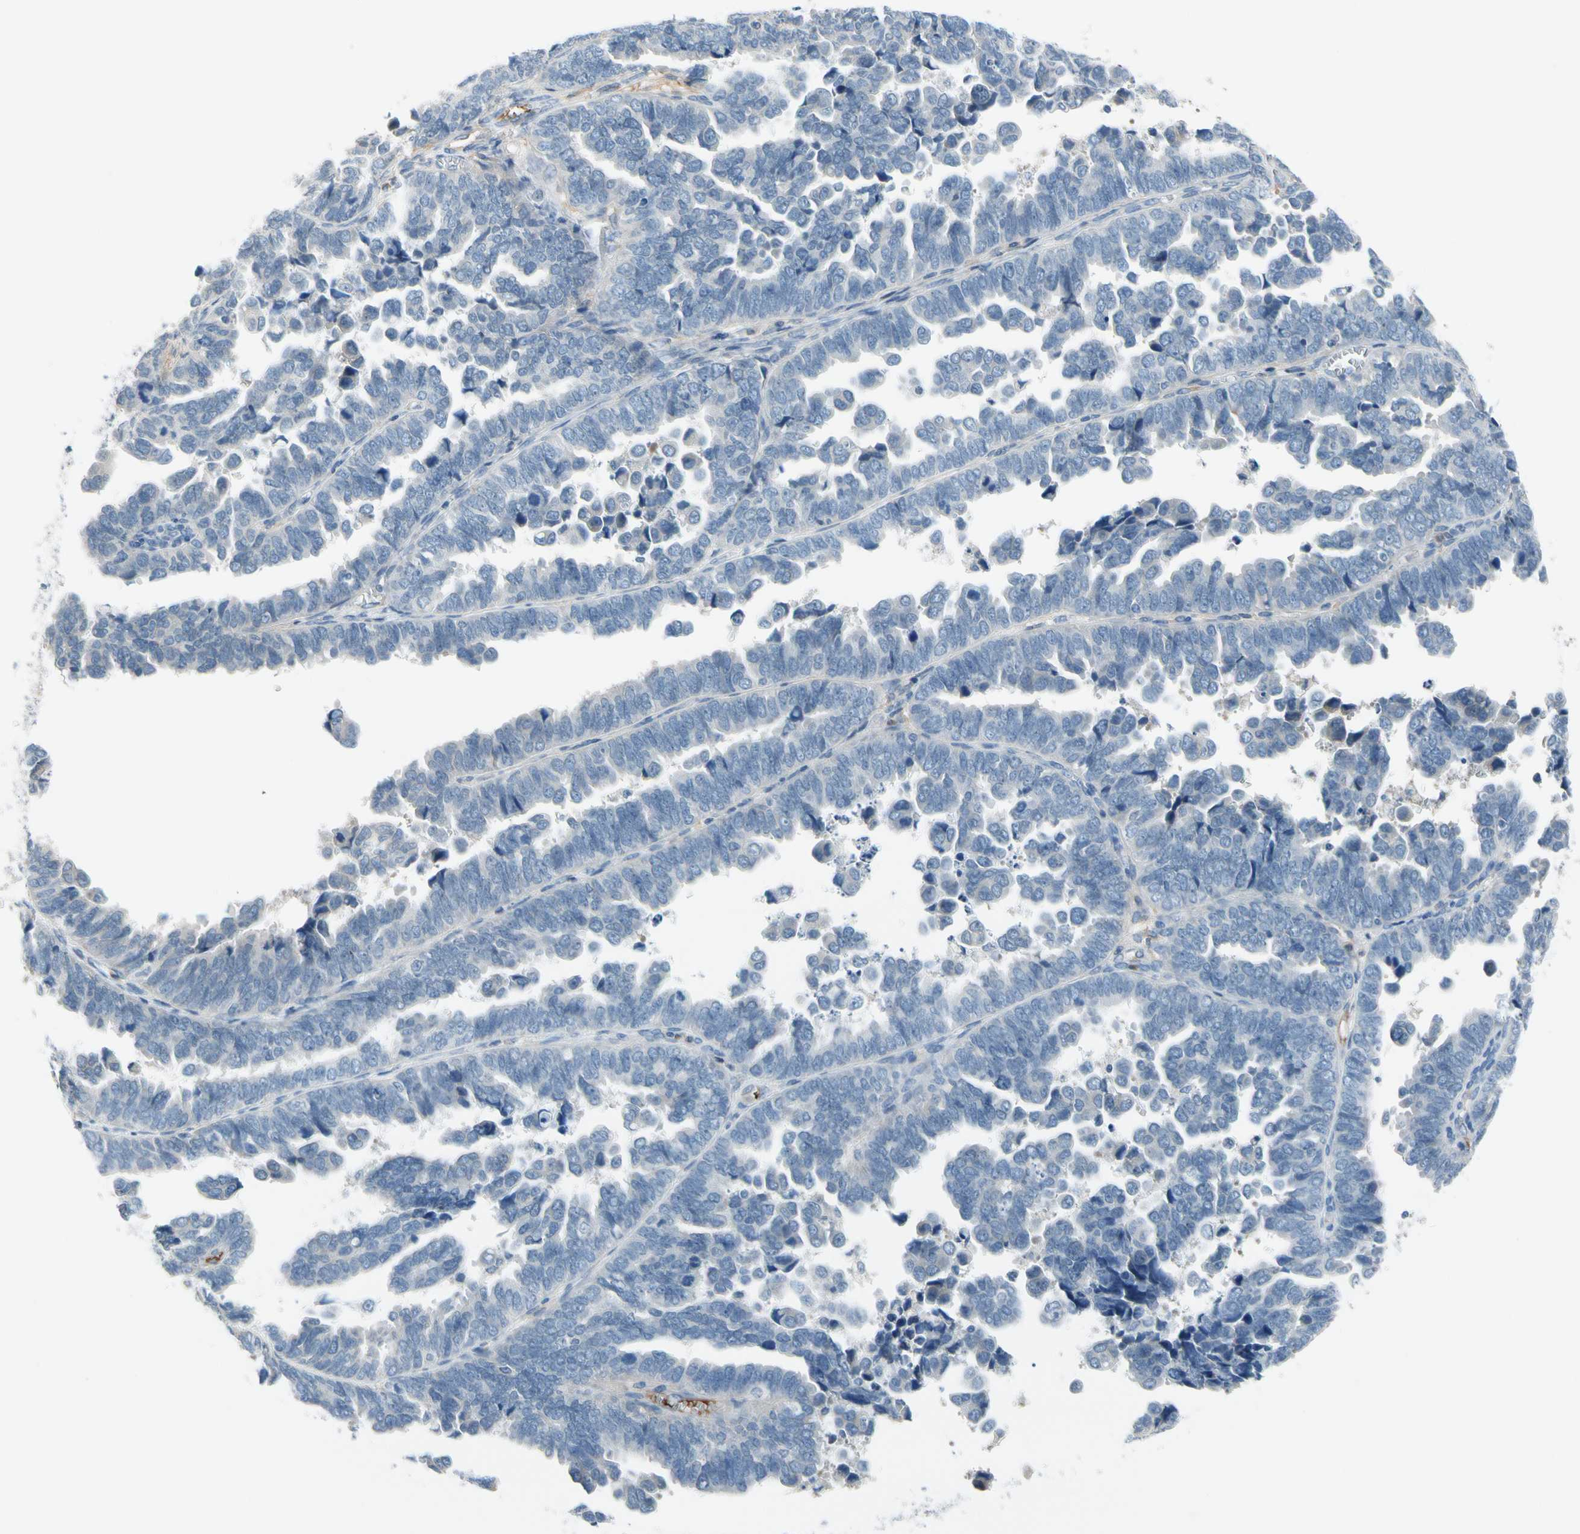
{"staining": {"intensity": "negative", "quantity": "none", "location": "none"}, "tissue": "endometrial cancer", "cell_type": "Tumor cells", "image_type": "cancer", "snomed": [{"axis": "morphology", "description": "Adenocarcinoma, NOS"}, {"axis": "topography", "description": "Endometrium"}], "caption": "IHC image of neoplastic tissue: human adenocarcinoma (endometrial) stained with DAB shows no significant protein expression in tumor cells.", "gene": "CNDP1", "patient": {"sex": "female", "age": 75}}